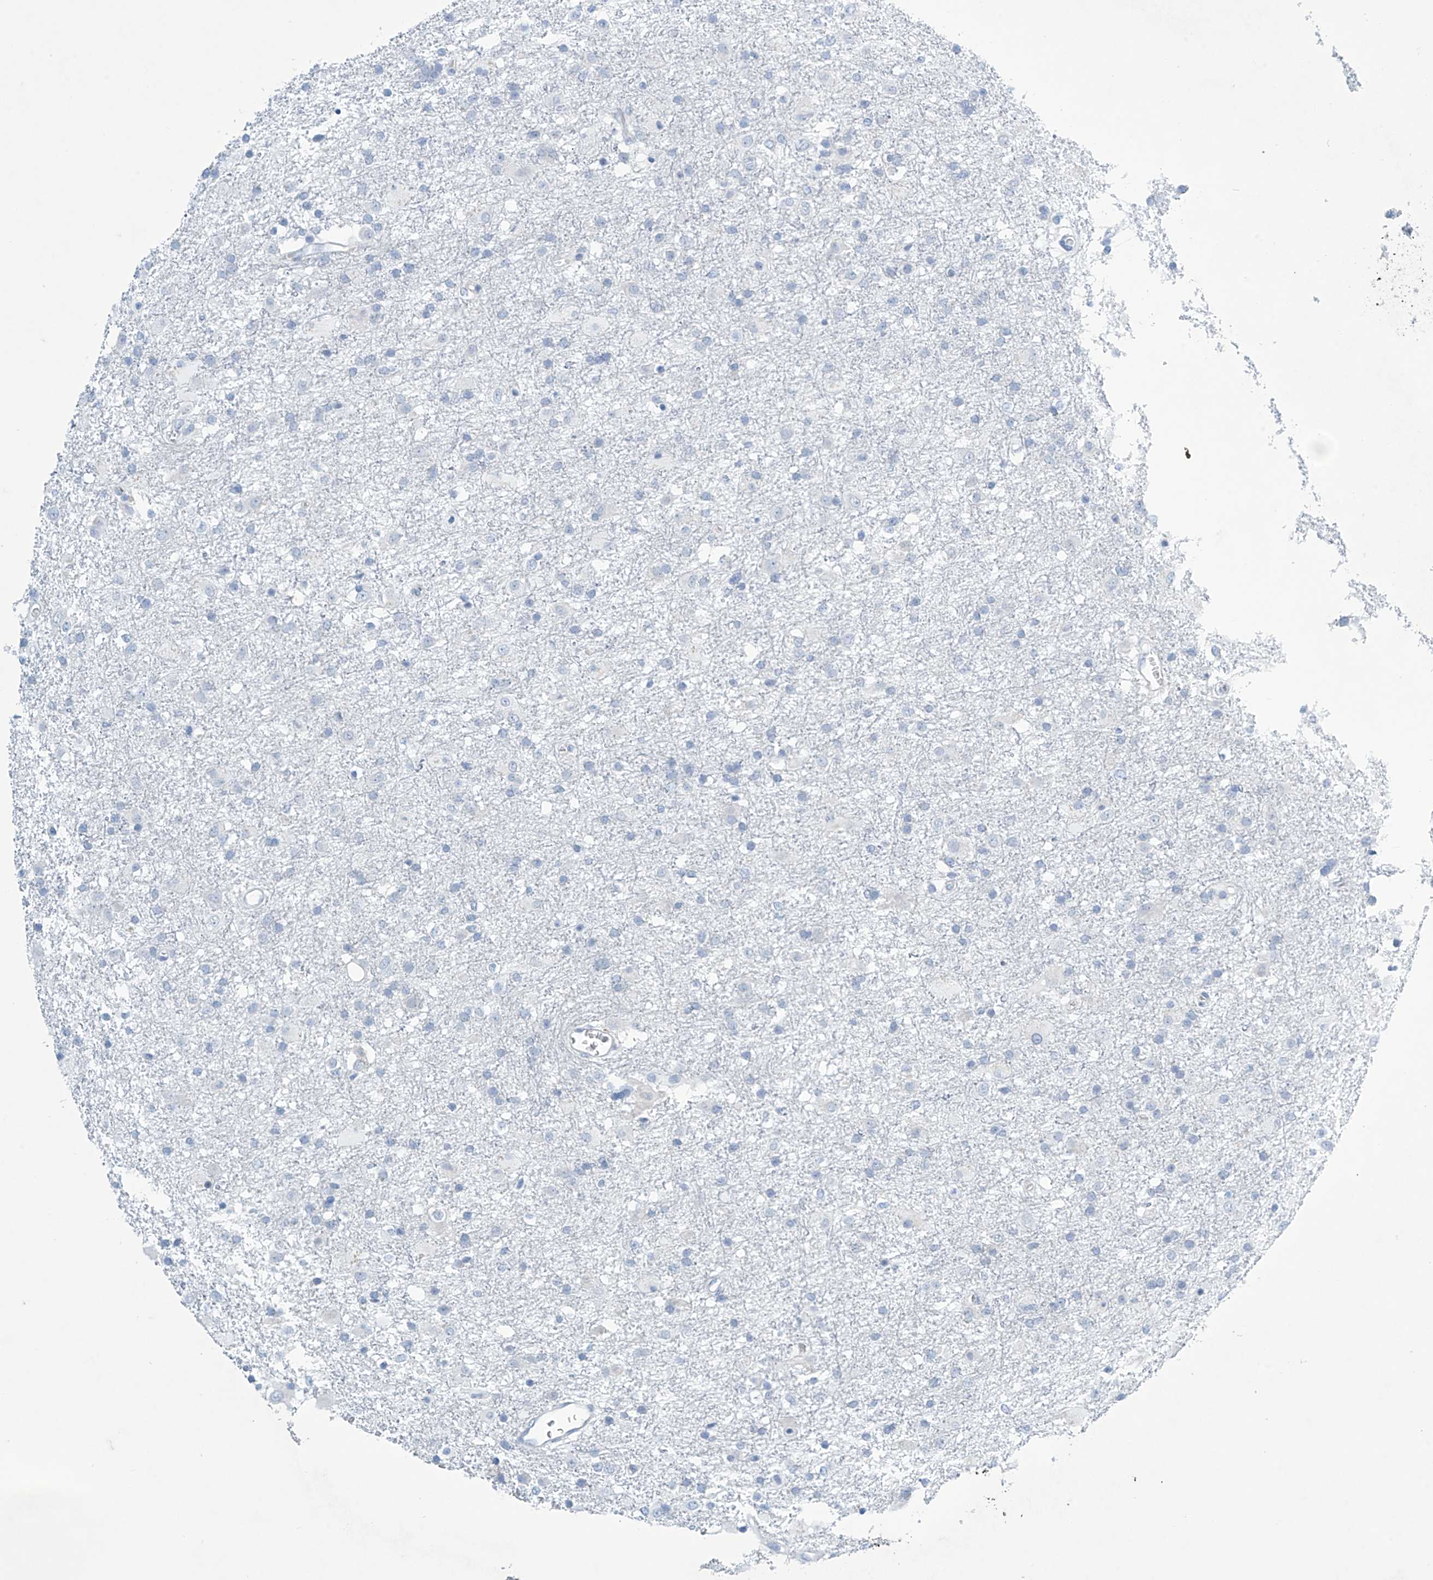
{"staining": {"intensity": "negative", "quantity": "none", "location": "none"}, "tissue": "glioma", "cell_type": "Tumor cells", "image_type": "cancer", "snomed": [{"axis": "morphology", "description": "Glioma, malignant, Low grade"}, {"axis": "topography", "description": "Brain"}], "caption": "This is an IHC photomicrograph of human glioma. There is no positivity in tumor cells.", "gene": "SLC35A5", "patient": {"sex": "male", "age": 65}}